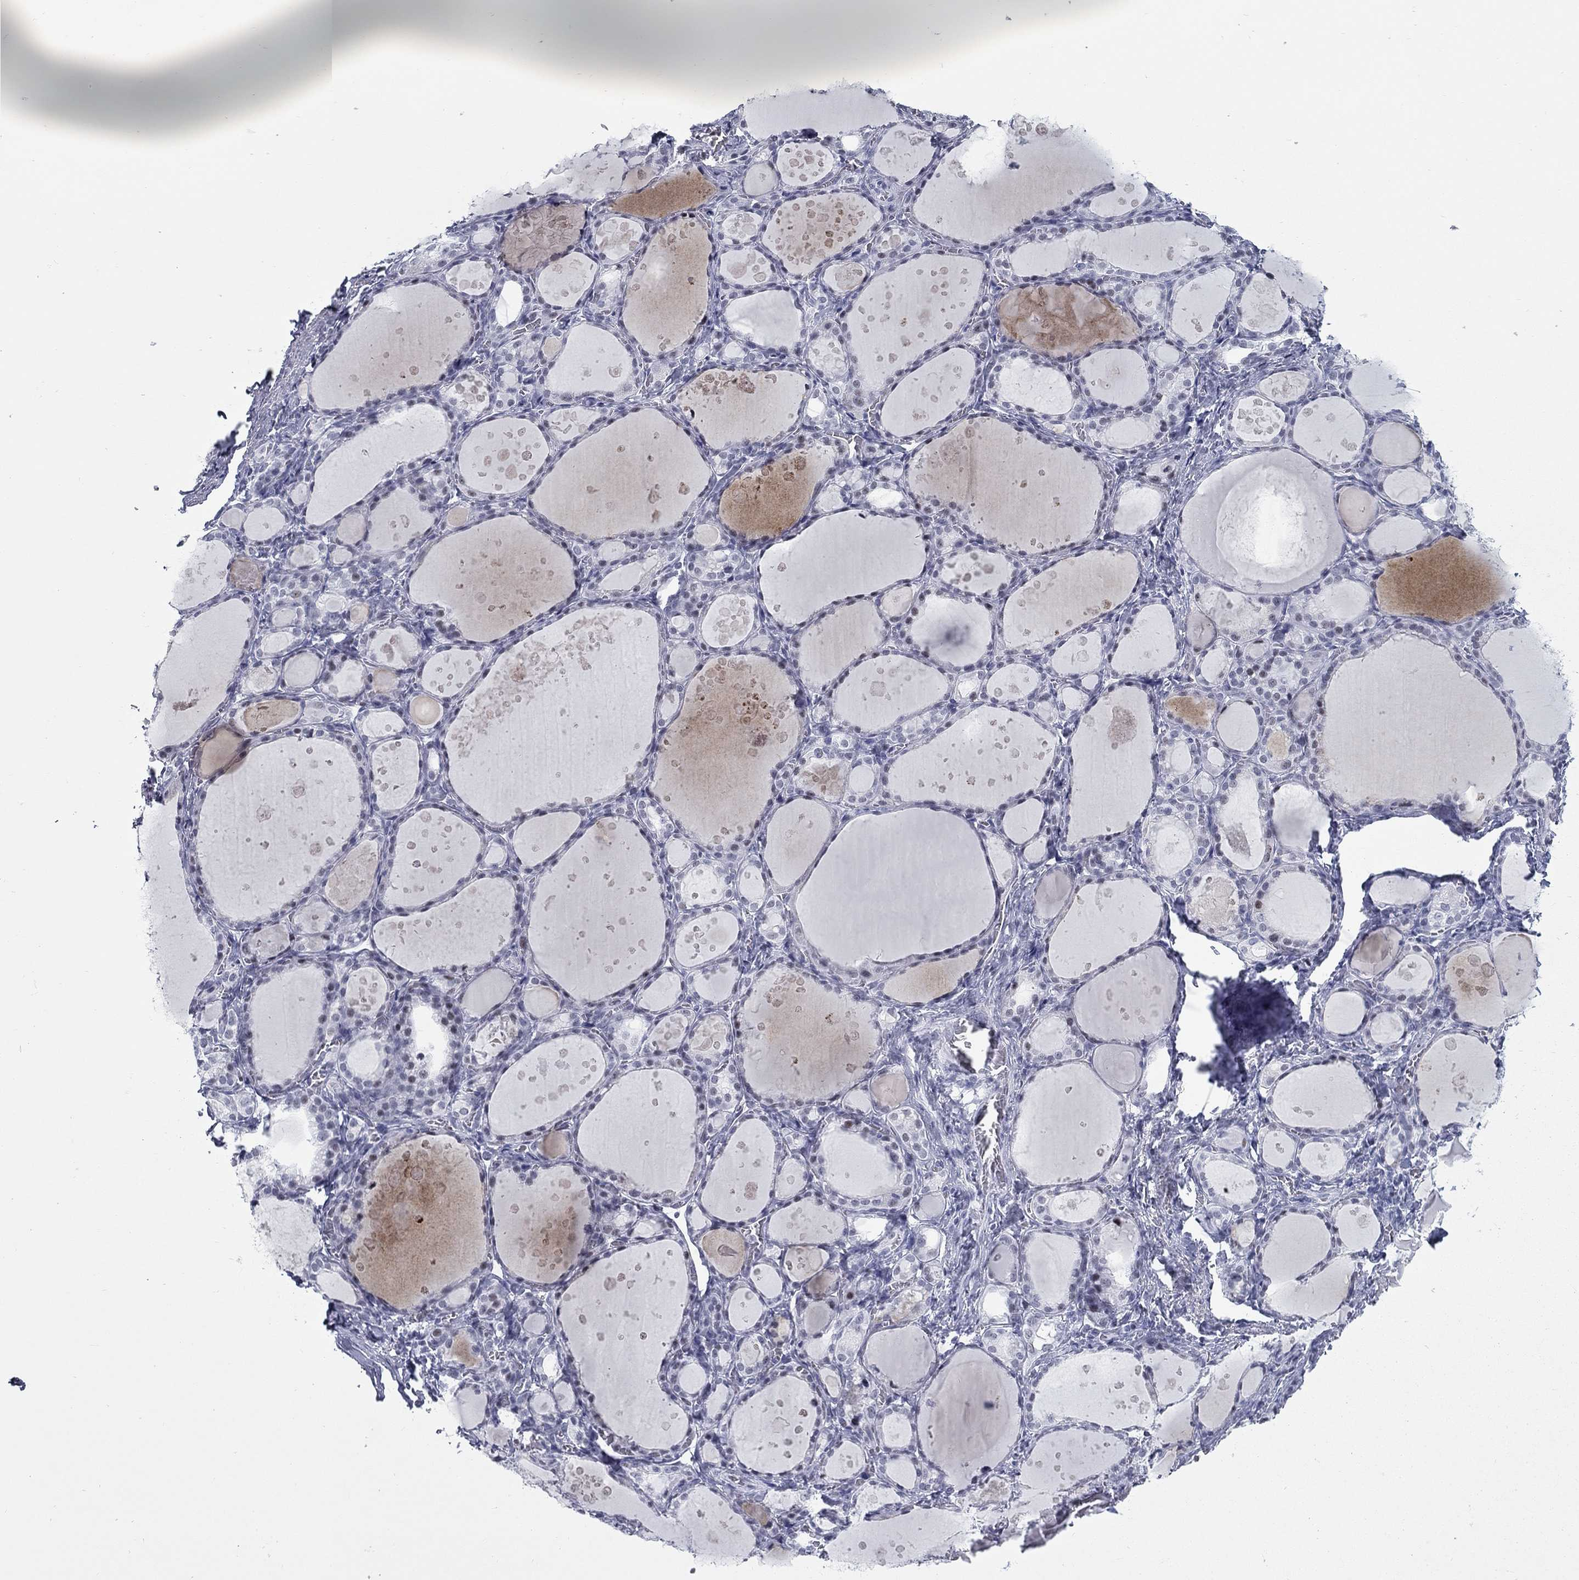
{"staining": {"intensity": "negative", "quantity": "none", "location": "none"}, "tissue": "thyroid gland", "cell_type": "Glandular cells", "image_type": "normal", "snomed": [{"axis": "morphology", "description": "Normal tissue, NOS"}, {"axis": "topography", "description": "Thyroid gland"}], "caption": "Normal thyroid gland was stained to show a protein in brown. There is no significant positivity in glandular cells. The staining is performed using DAB (3,3'-diaminobenzidine) brown chromogen with nuclei counter-stained in using hematoxylin.", "gene": "ASF1B", "patient": {"sex": "male", "age": 68}}